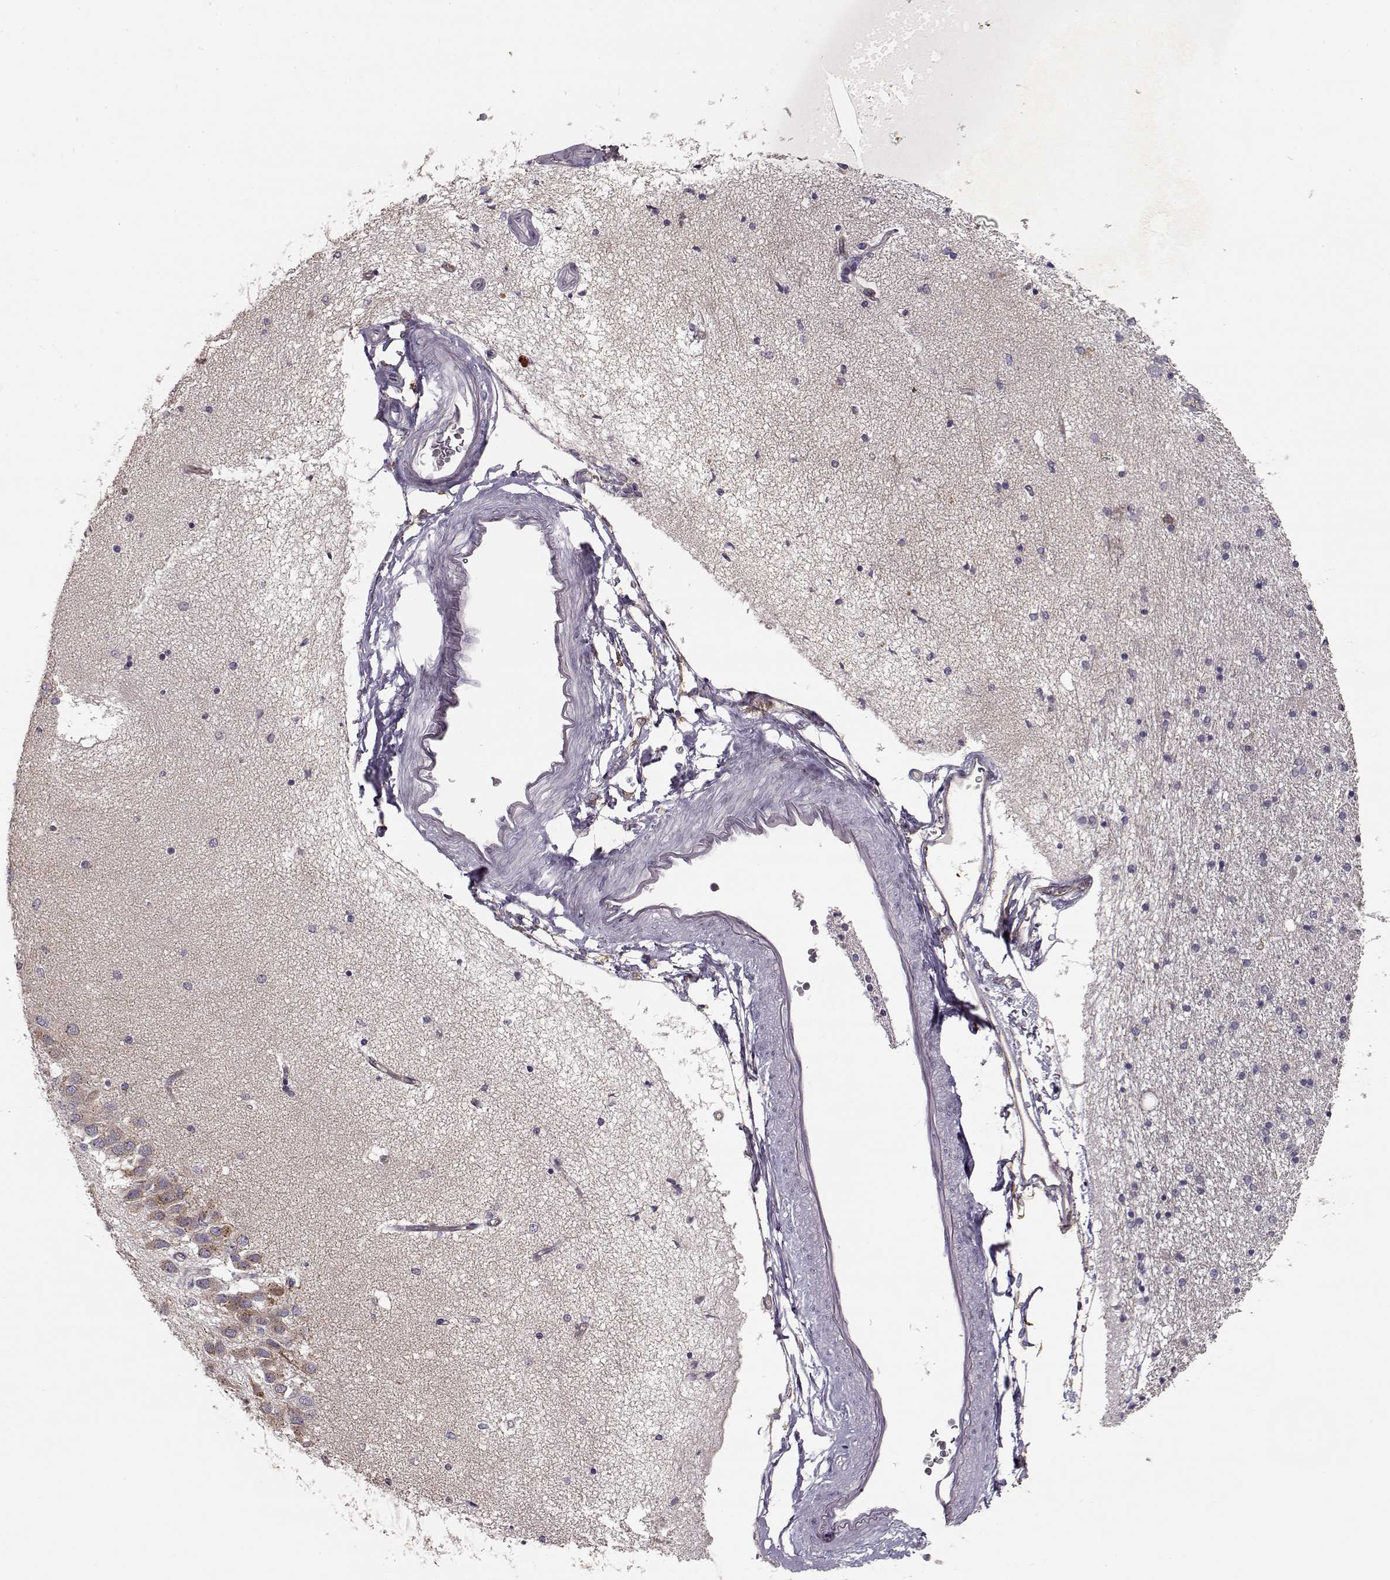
{"staining": {"intensity": "negative", "quantity": "none", "location": "none"}, "tissue": "hippocampus", "cell_type": "Glial cells", "image_type": "normal", "snomed": [{"axis": "morphology", "description": "Normal tissue, NOS"}, {"axis": "topography", "description": "Hippocampus"}], "caption": "Image shows no significant protein expression in glial cells of normal hippocampus.", "gene": "GHR", "patient": {"sex": "female", "age": 54}}